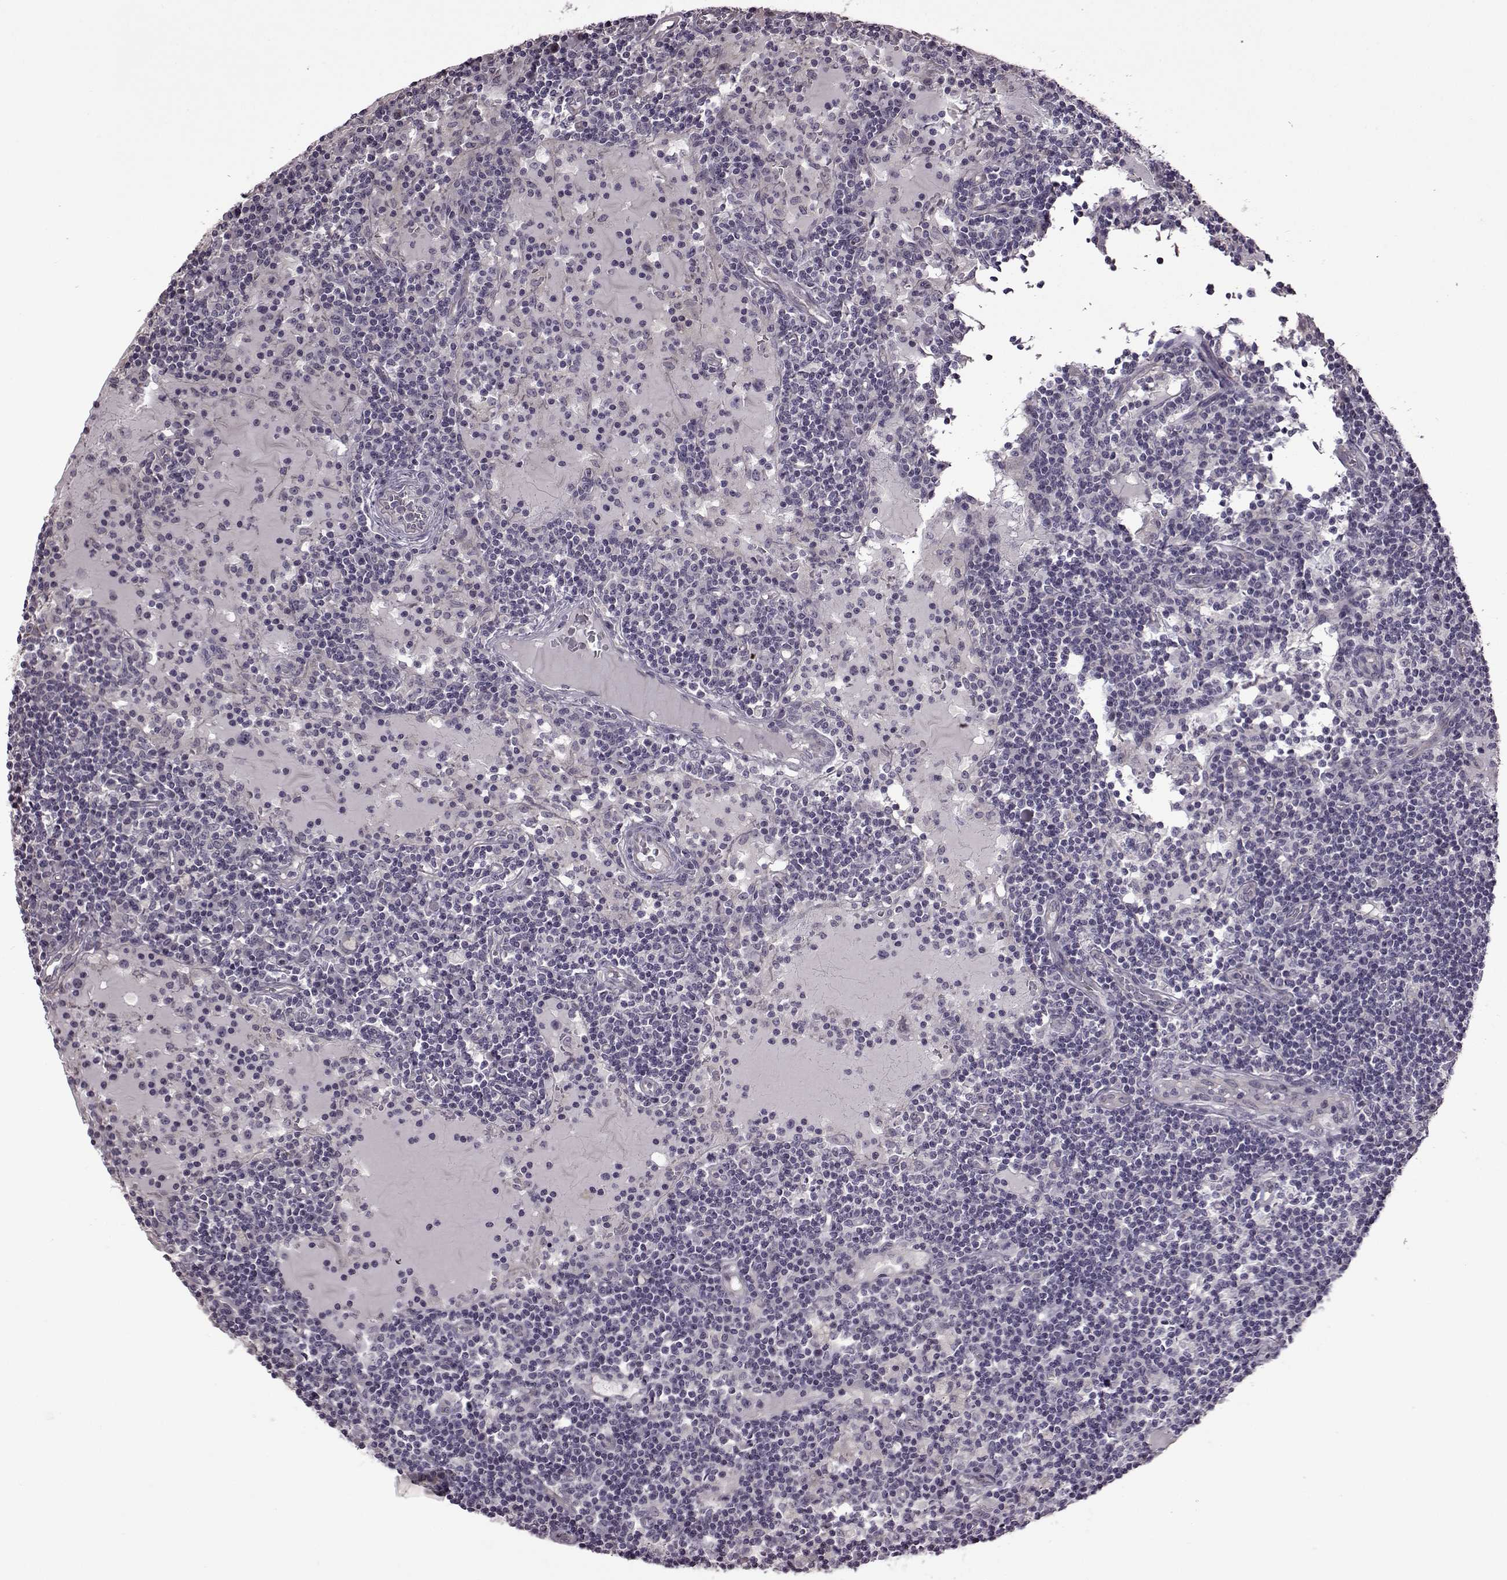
{"staining": {"intensity": "negative", "quantity": "none", "location": "none"}, "tissue": "lymph node", "cell_type": "Germinal center cells", "image_type": "normal", "snomed": [{"axis": "morphology", "description": "Normal tissue, NOS"}, {"axis": "topography", "description": "Lymph node"}], "caption": "Photomicrograph shows no protein staining in germinal center cells of unremarkable lymph node.", "gene": "EDDM3B", "patient": {"sex": "female", "age": 72}}